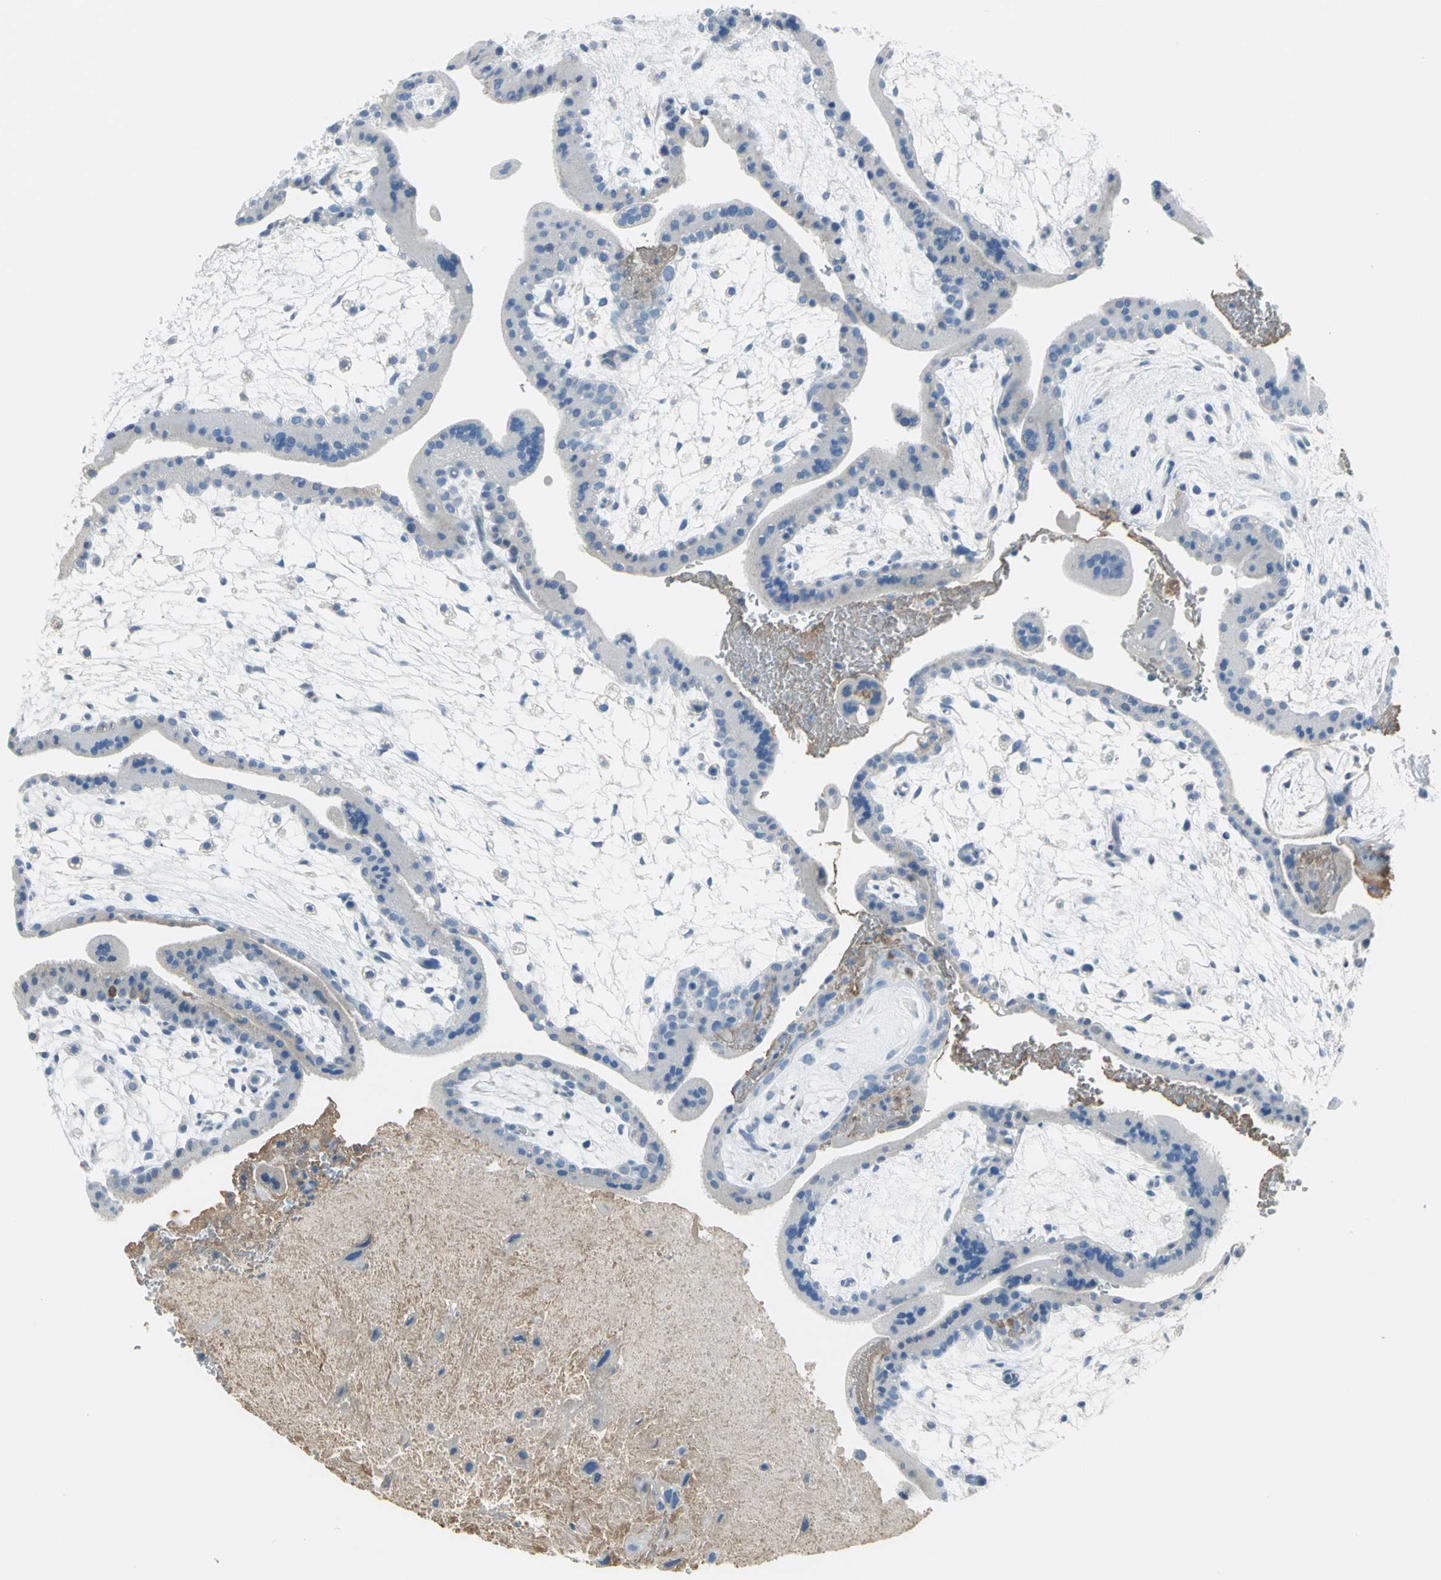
{"staining": {"intensity": "negative", "quantity": "none", "location": "none"}, "tissue": "placenta", "cell_type": "Decidual cells", "image_type": "normal", "snomed": [{"axis": "morphology", "description": "Normal tissue, NOS"}, {"axis": "topography", "description": "Placenta"}], "caption": "DAB immunohistochemical staining of normal human placenta shows no significant staining in decidual cells. Nuclei are stained in blue.", "gene": "ALOX15", "patient": {"sex": "female", "age": 35}}